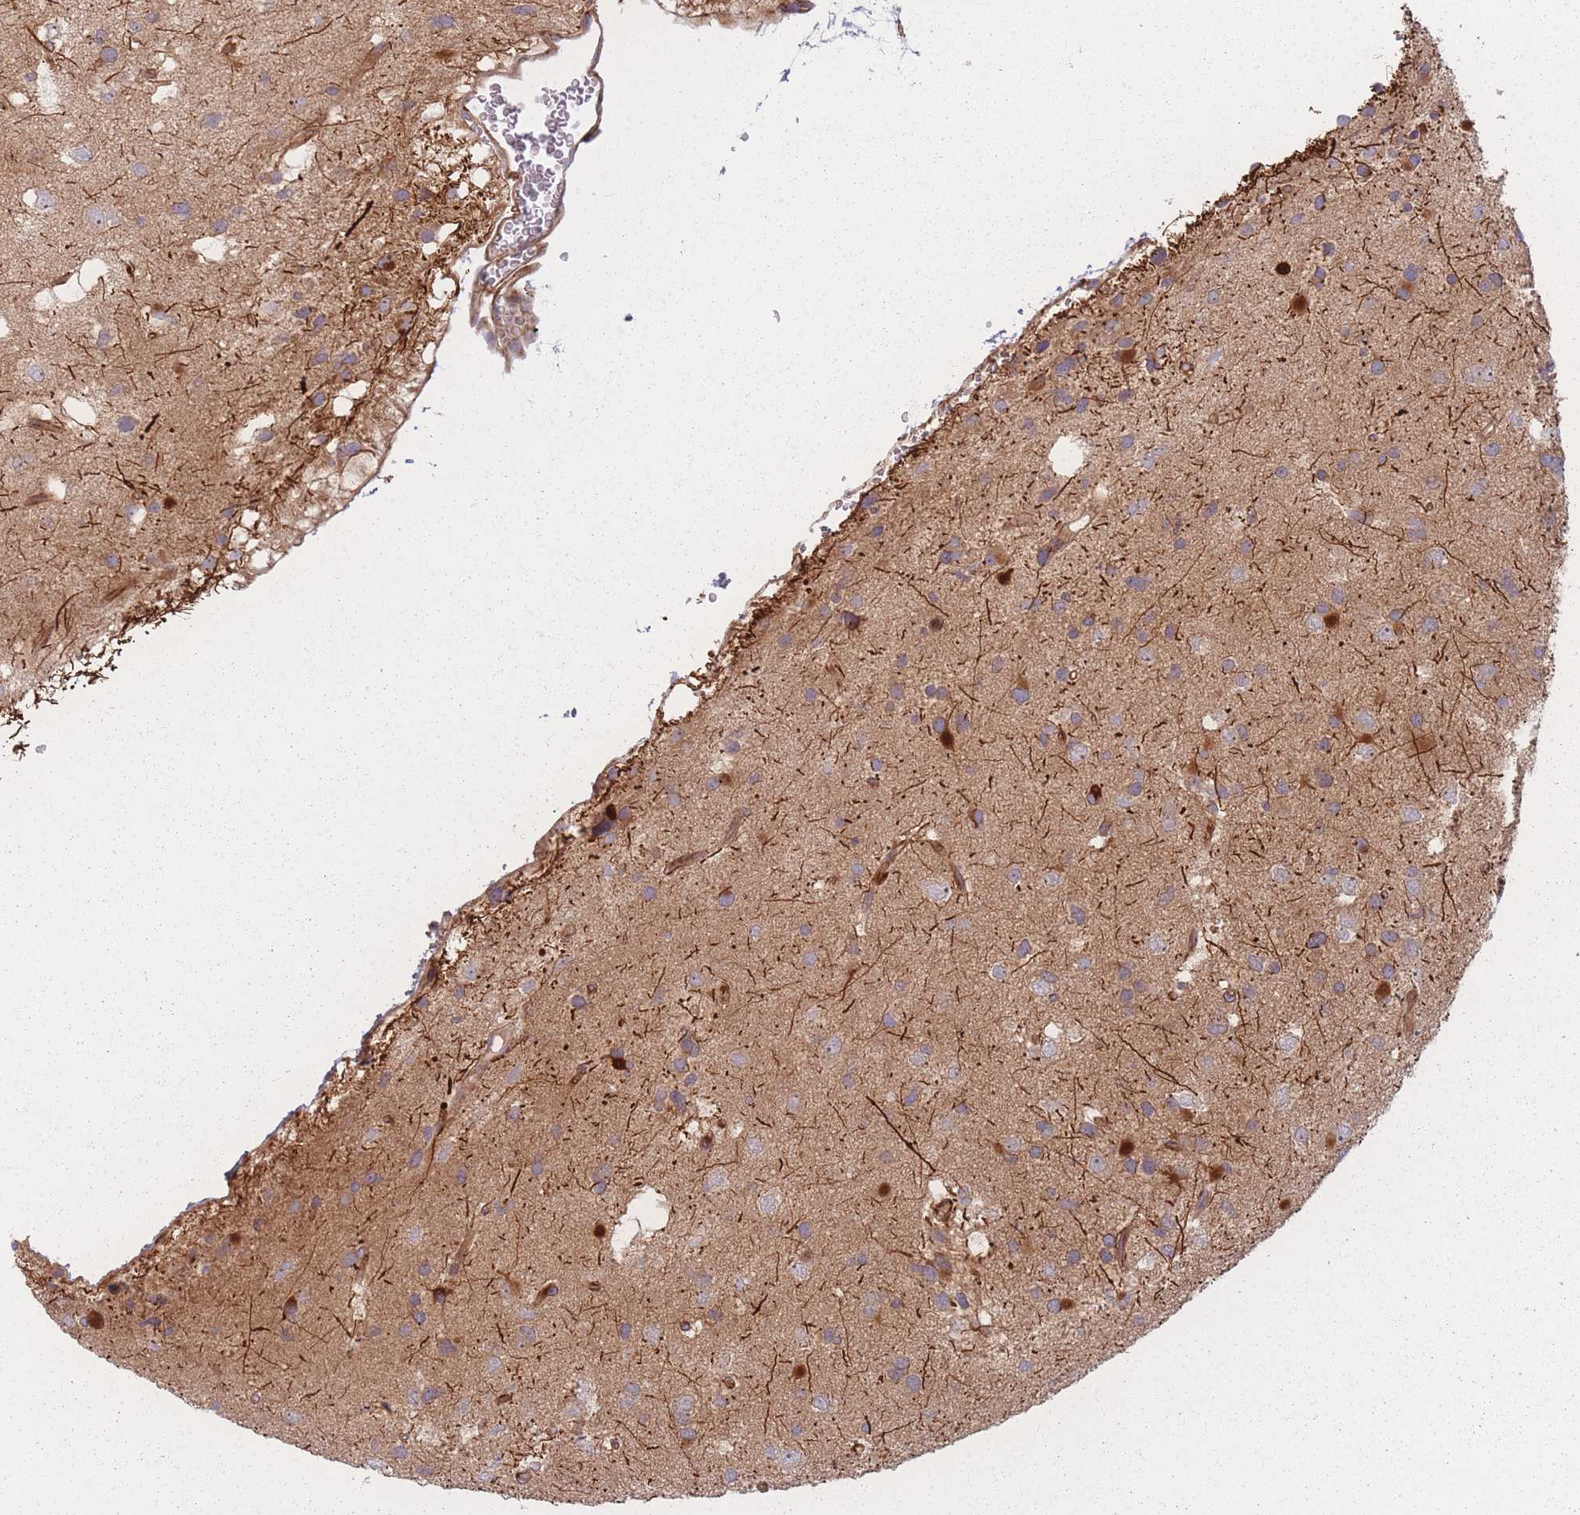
{"staining": {"intensity": "weak", "quantity": "<25%", "location": "cytoplasmic/membranous"}, "tissue": "glioma", "cell_type": "Tumor cells", "image_type": "cancer", "snomed": [{"axis": "morphology", "description": "Glioma, malignant, High grade"}, {"axis": "topography", "description": "Brain"}], "caption": "Tumor cells show no significant protein positivity in malignant glioma (high-grade). (DAB (3,3'-diaminobenzidine) IHC, high magnification).", "gene": "EEF1AKMT2", "patient": {"sex": "male", "age": 53}}